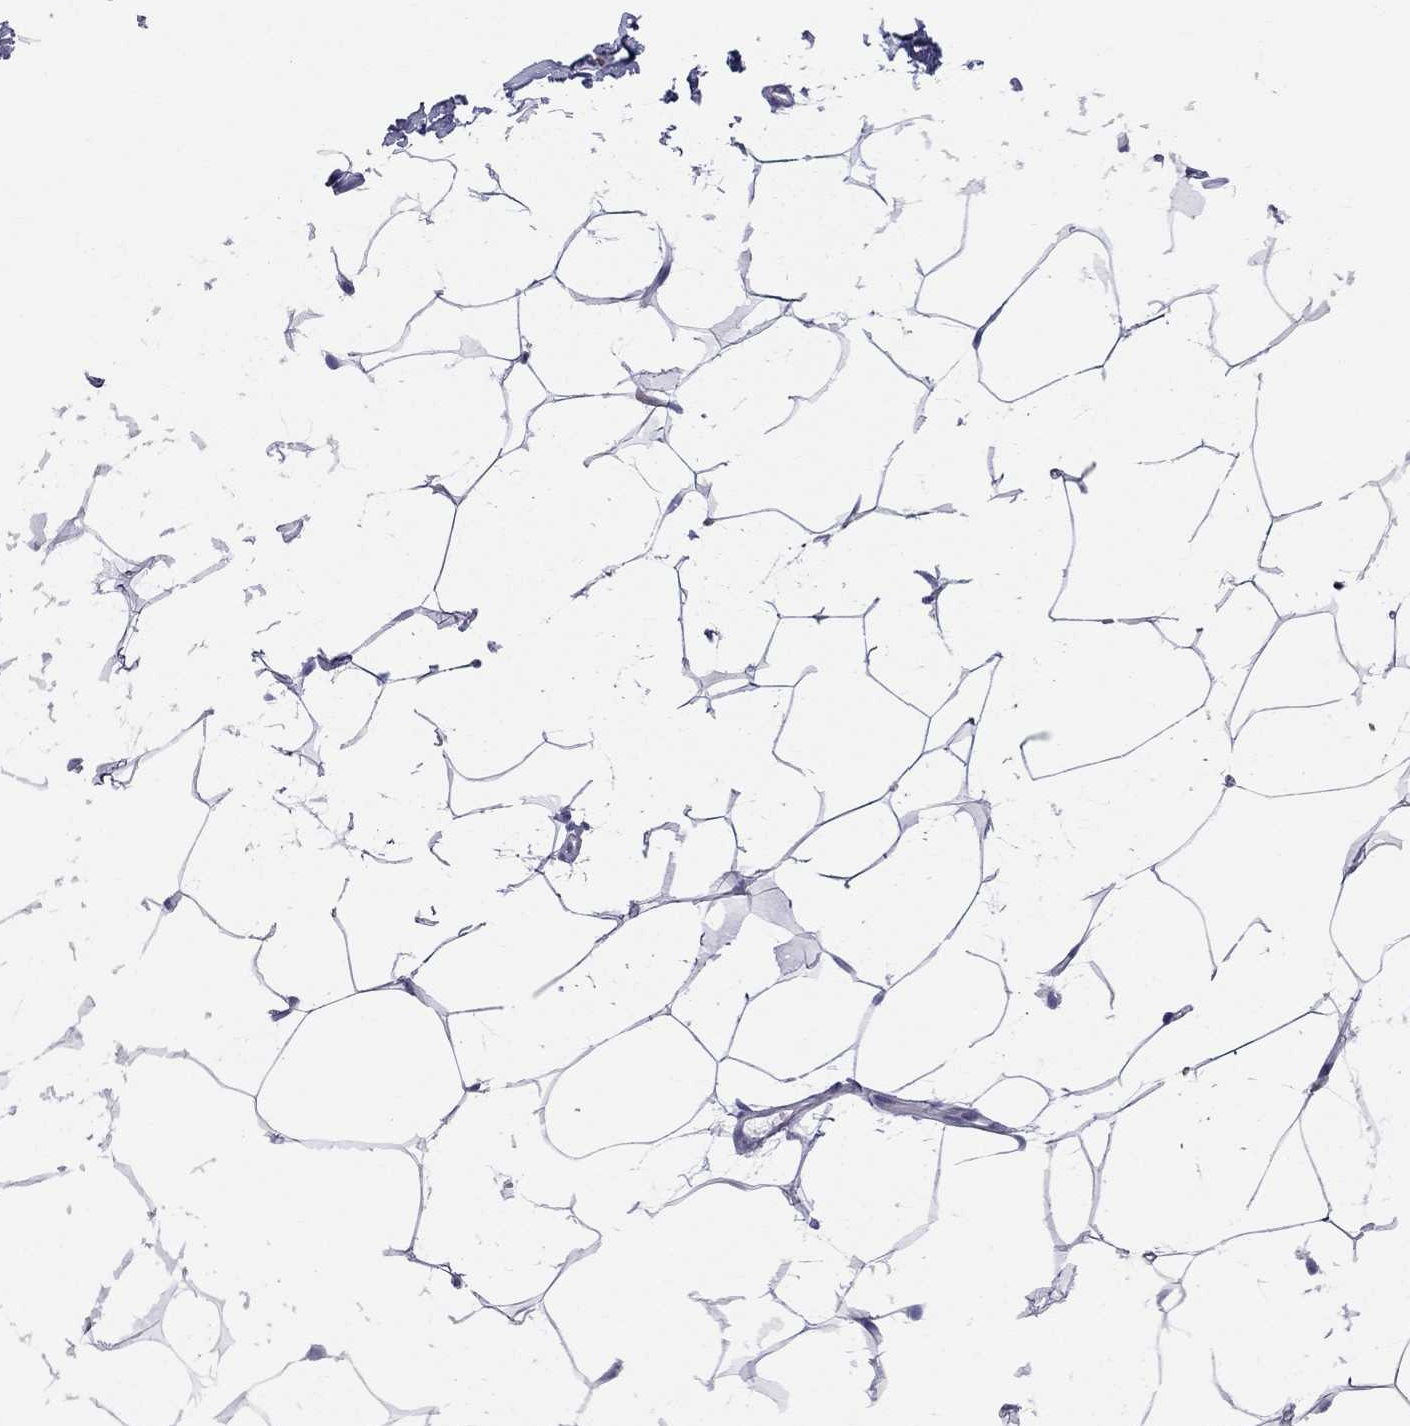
{"staining": {"intensity": "negative", "quantity": "none", "location": "none"}, "tissue": "breast", "cell_type": "Adipocytes", "image_type": "normal", "snomed": [{"axis": "morphology", "description": "Normal tissue, NOS"}, {"axis": "topography", "description": "Breast"}], "caption": "IHC of normal breast demonstrates no positivity in adipocytes.", "gene": "DNAAF6", "patient": {"sex": "female", "age": 32}}